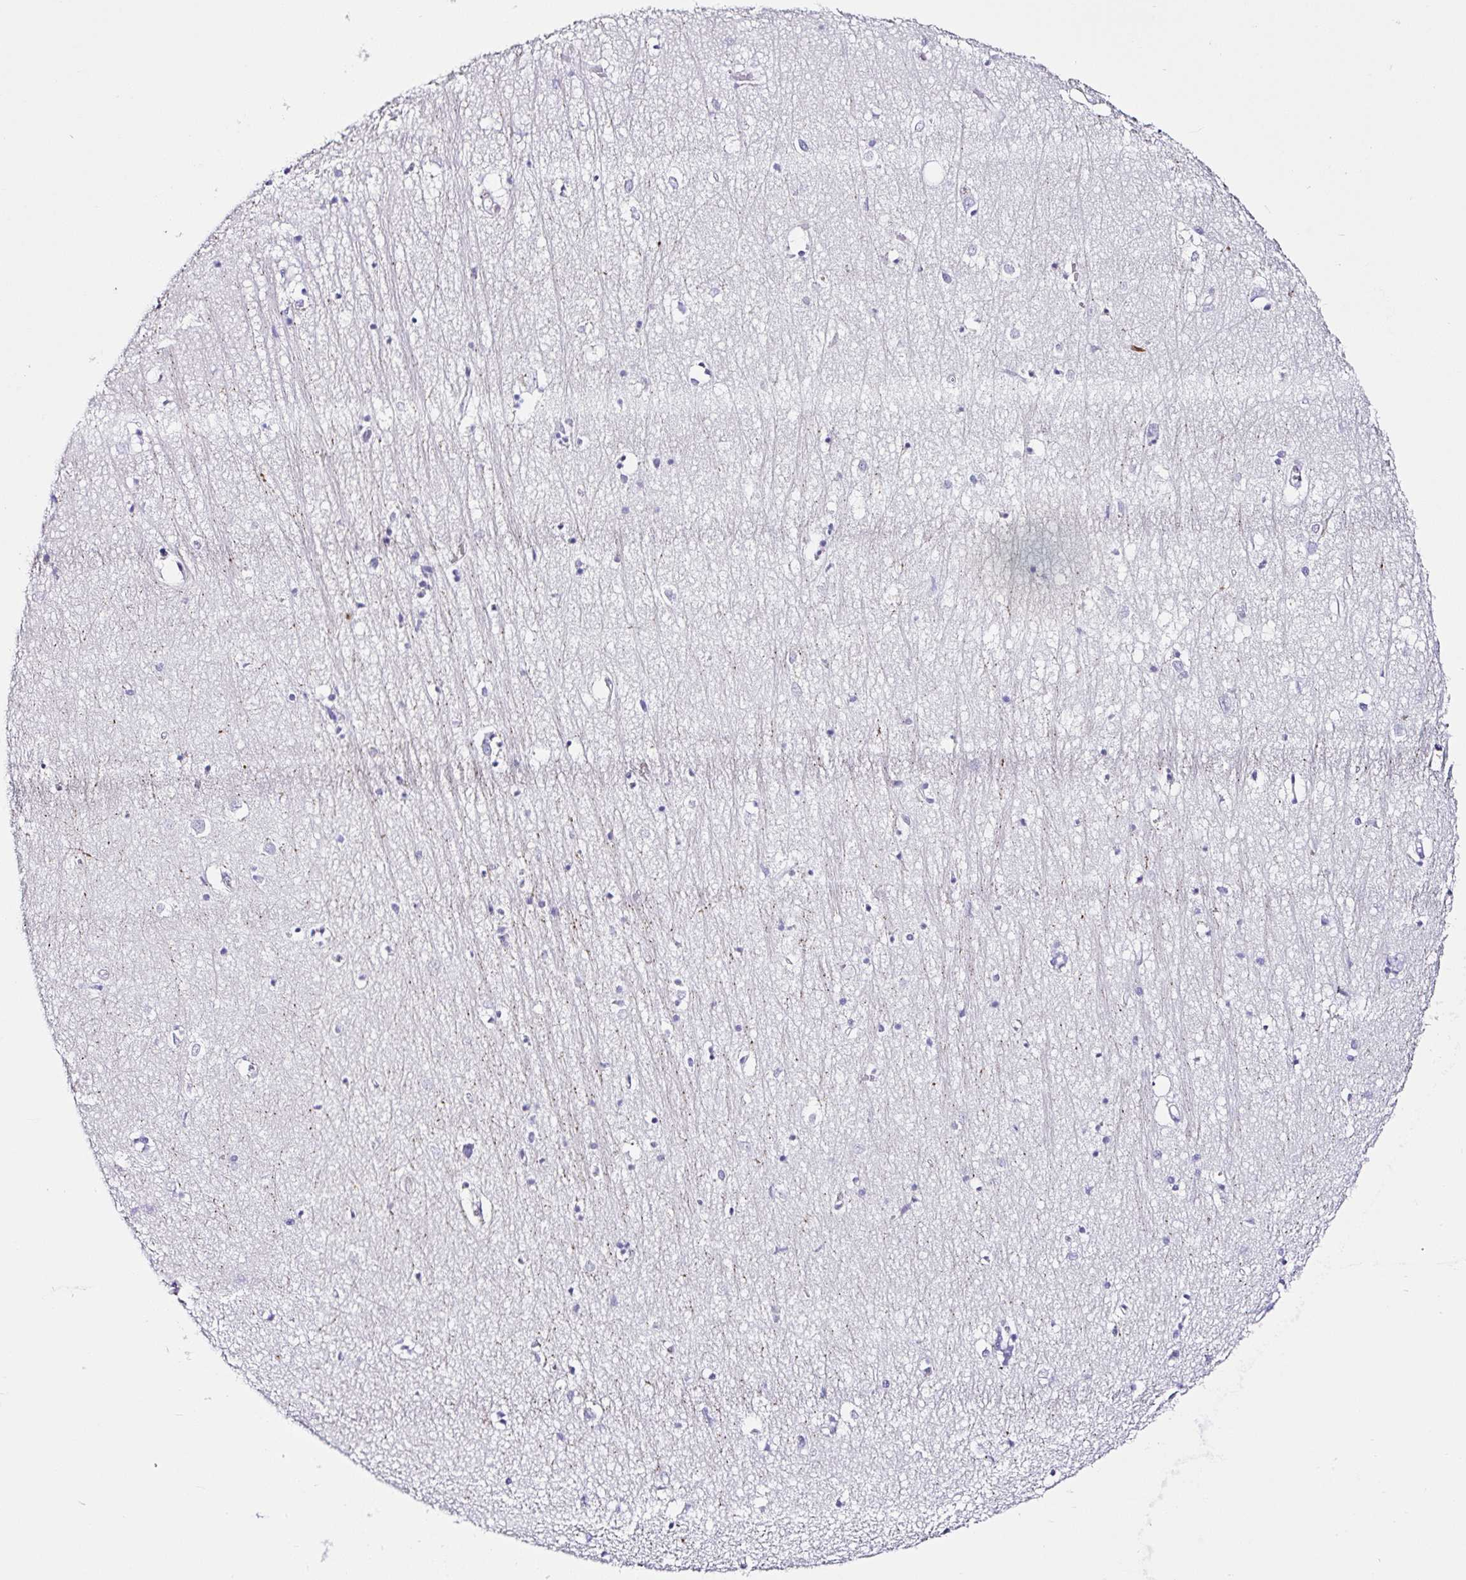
{"staining": {"intensity": "negative", "quantity": "none", "location": "none"}, "tissue": "hippocampus", "cell_type": "Glial cells", "image_type": "normal", "snomed": [{"axis": "morphology", "description": "Normal tissue, NOS"}, {"axis": "topography", "description": "Hippocampus"}], "caption": "The micrograph displays no significant positivity in glial cells of hippocampus.", "gene": "TMPRSS11E", "patient": {"sex": "female", "age": 64}}